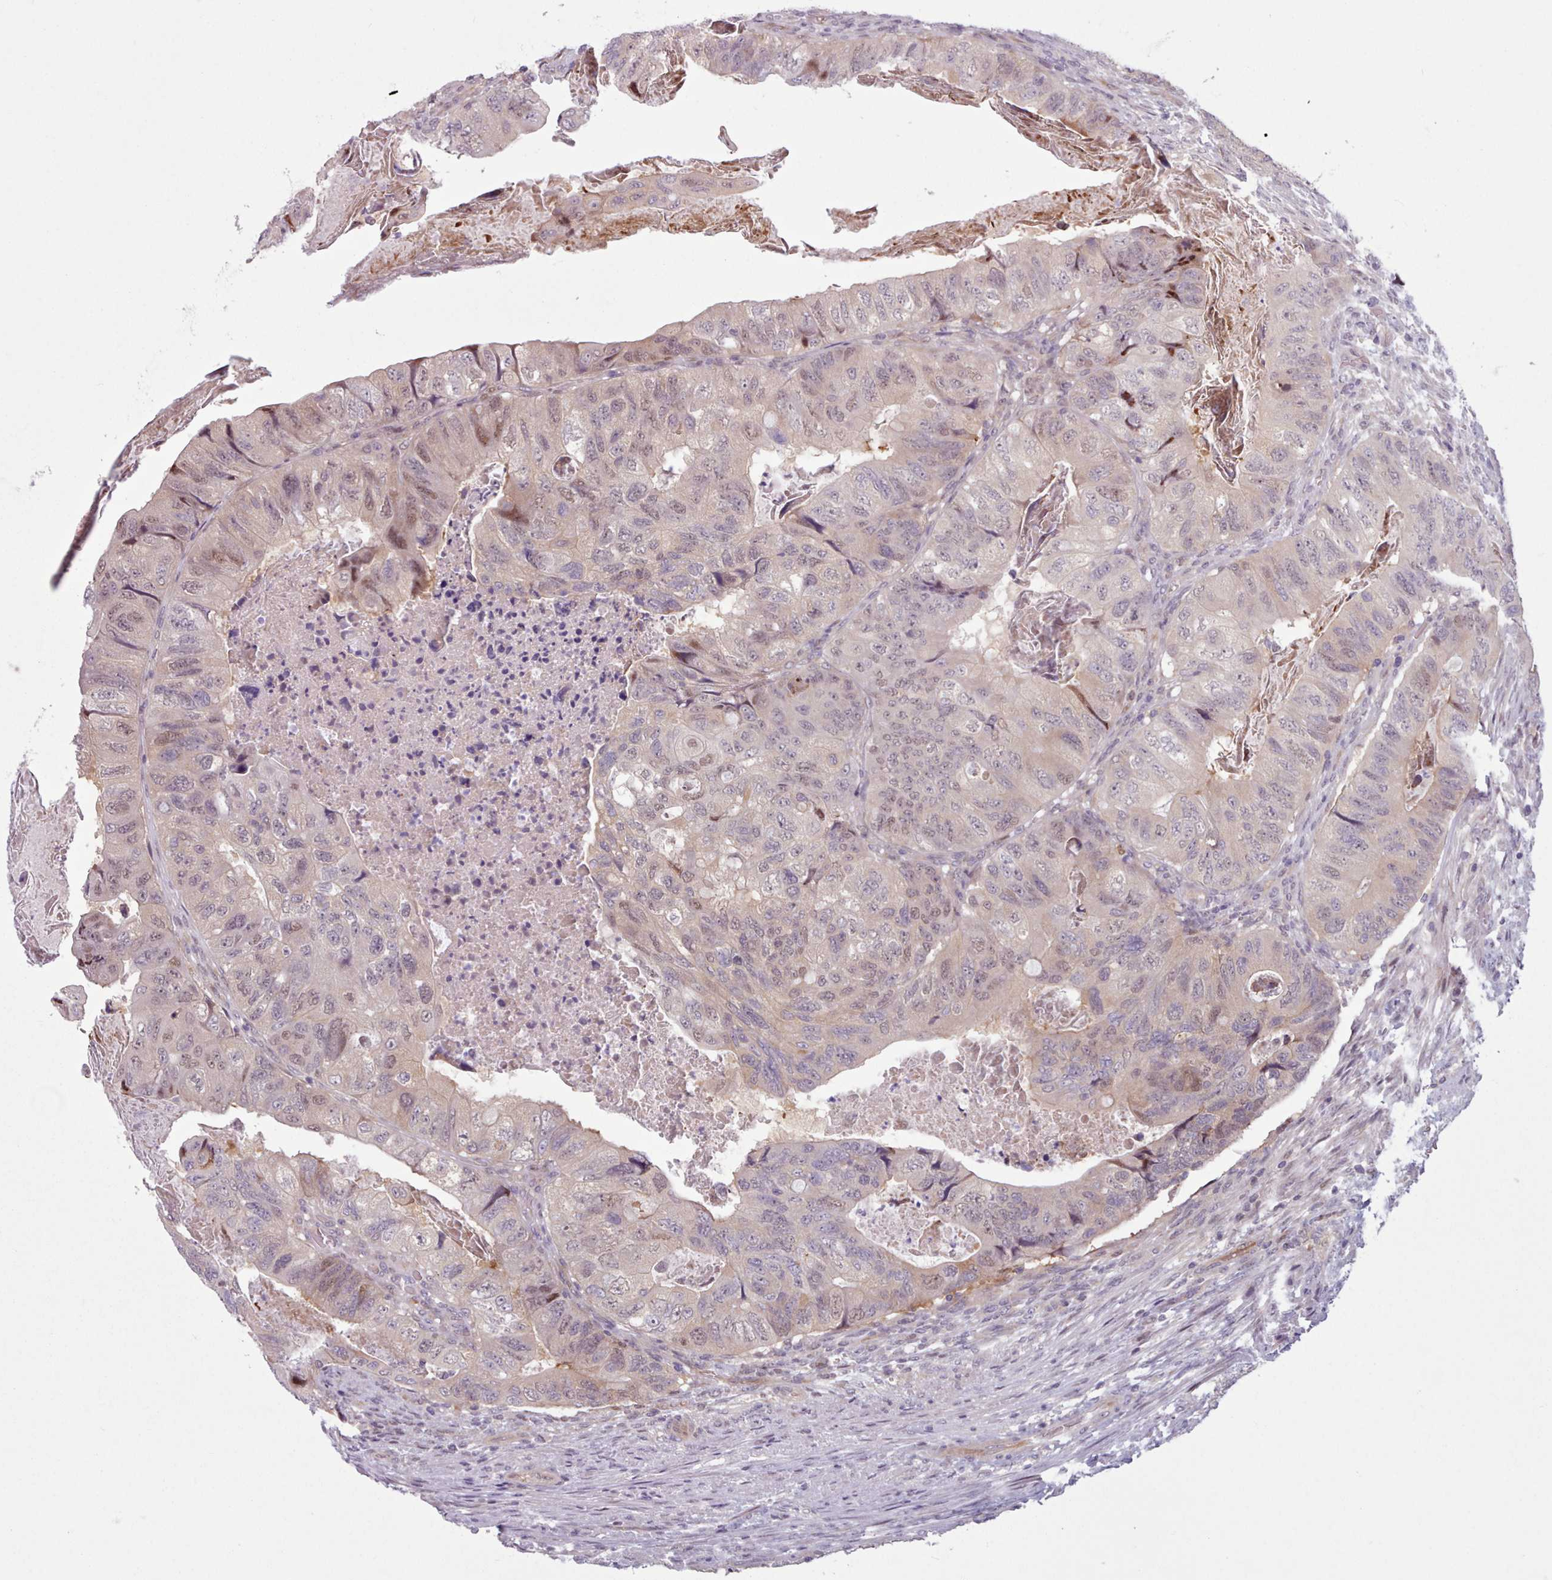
{"staining": {"intensity": "moderate", "quantity": "<25%", "location": "nuclear"}, "tissue": "colorectal cancer", "cell_type": "Tumor cells", "image_type": "cancer", "snomed": [{"axis": "morphology", "description": "Adenocarcinoma, NOS"}, {"axis": "topography", "description": "Rectum"}], "caption": "Tumor cells exhibit low levels of moderate nuclear expression in about <25% of cells in human adenocarcinoma (colorectal). Using DAB (brown) and hematoxylin (blue) stains, captured at high magnification using brightfield microscopy.", "gene": "KBTBD7", "patient": {"sex": "male", "age": 63}}